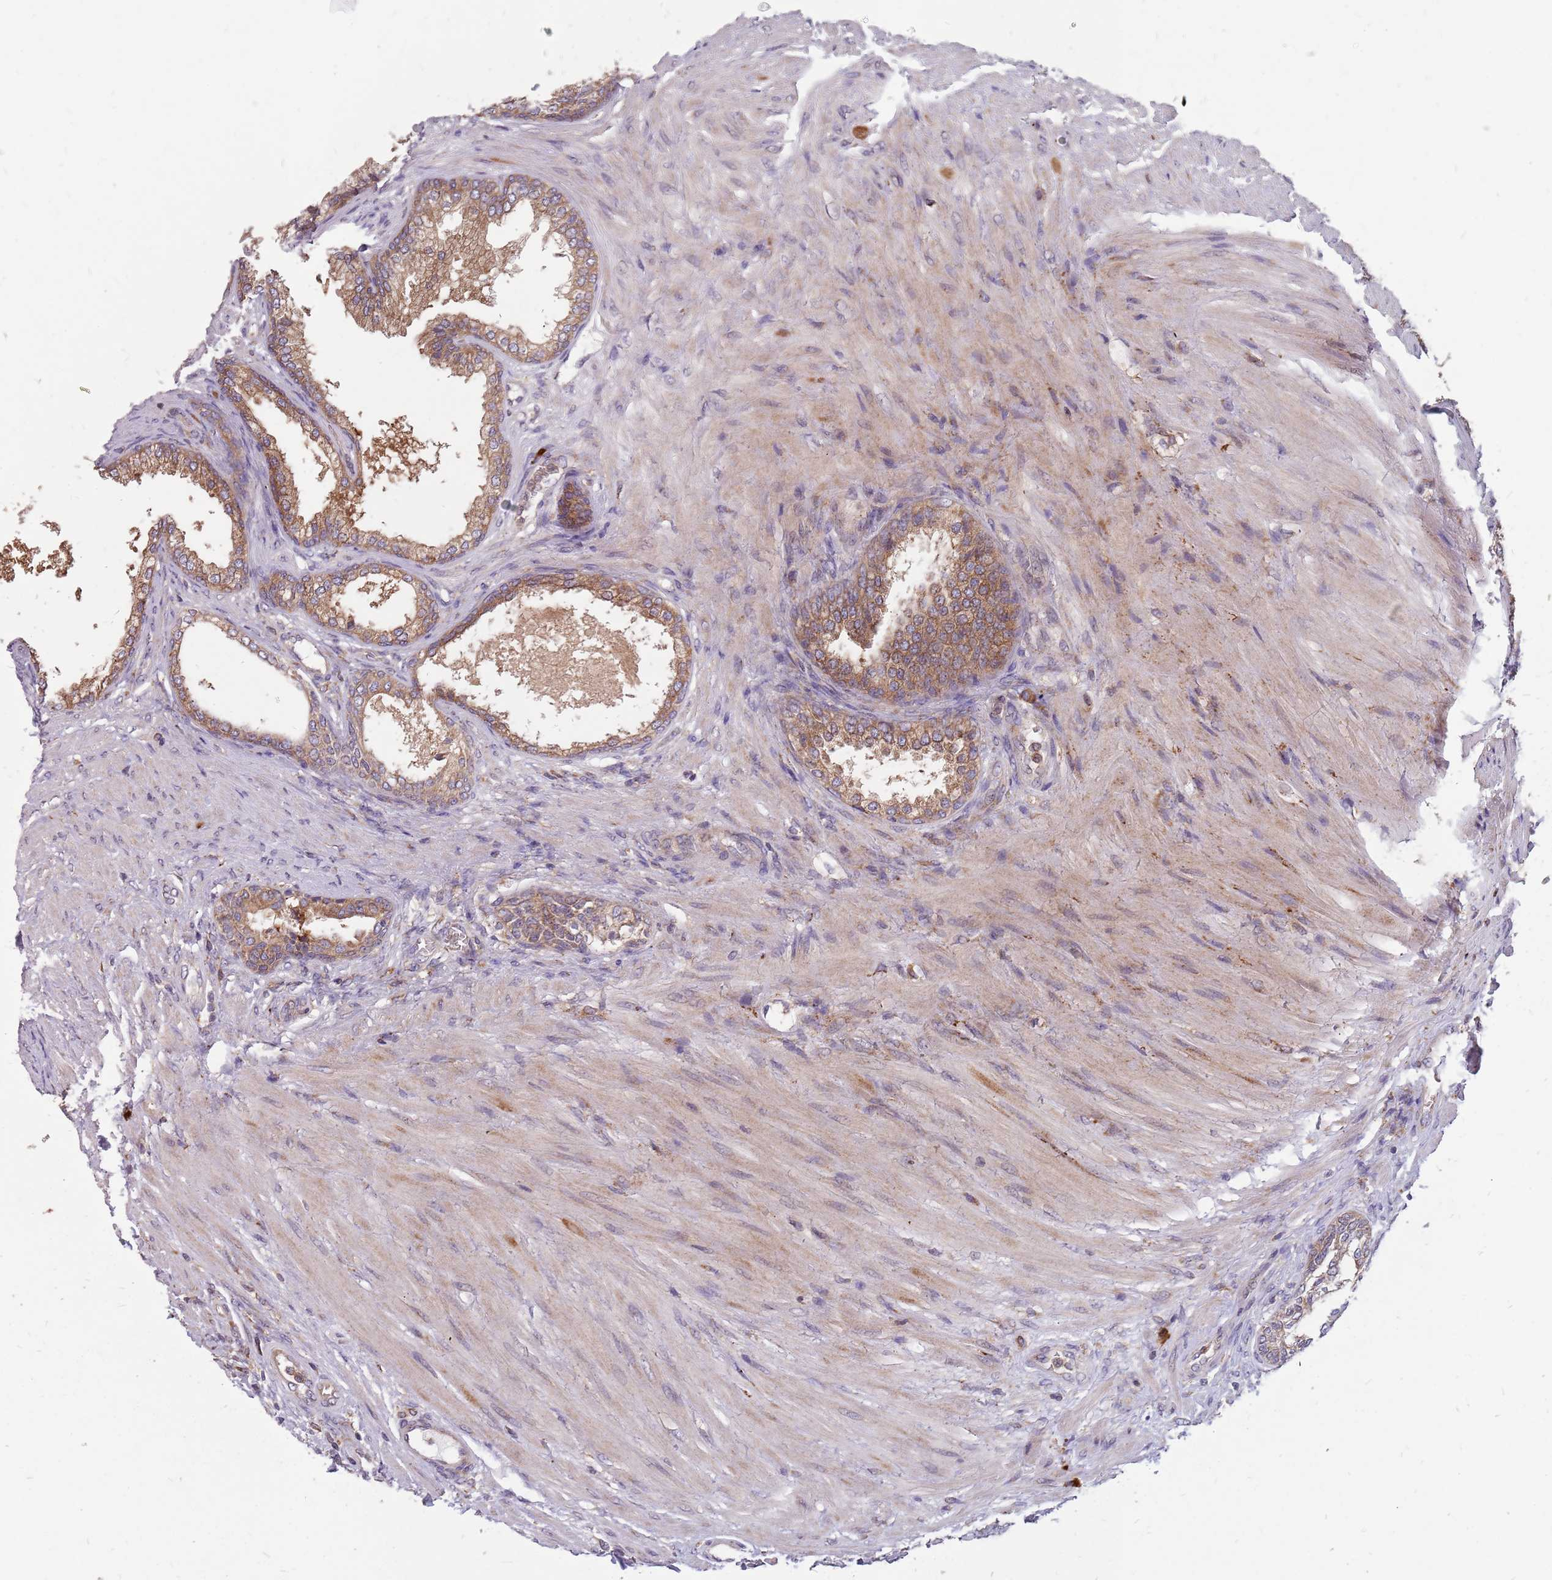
{"staining": {"intensity": "strong", "quantity": ">75%", "location": "cytoplasmic/membranous"}, "tissue": "prostate", "cell_type": "Glandular cells", "image_type": "normal", "snomed": [{"axis": "morphology", "description": "Normal tissue, NOS"}, {"axis": "topography", "description": "Prostate"}], "caption": "This is a histology image of immunohistochemistry staining of unremarkable prostate, which shows strong expression in the cytoplasmic/membranous of glandular cells.", "gene": "NME4", "patient": {"sex": "male", "age": 76}}